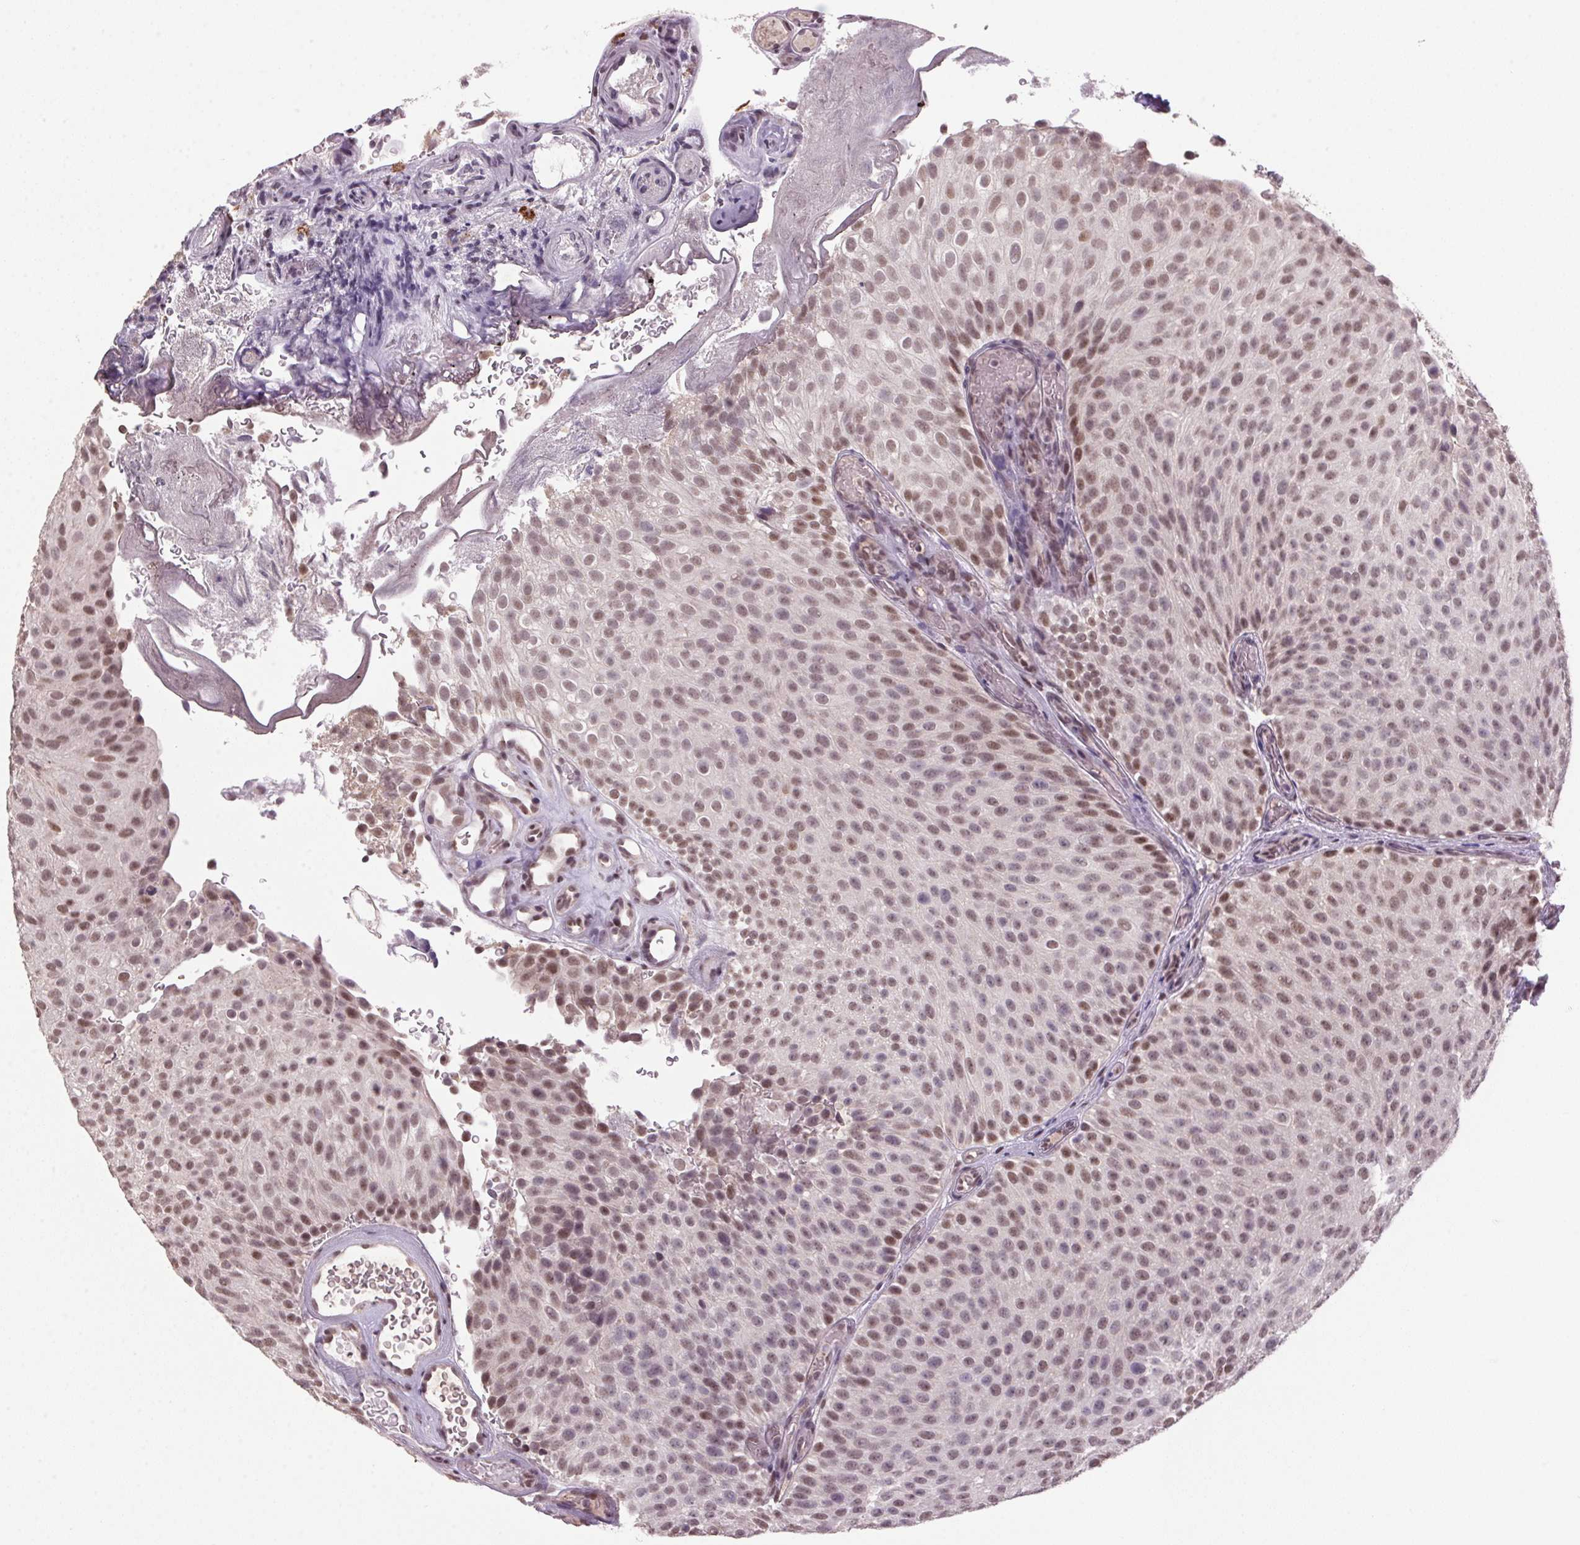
{"staining": {"intensity": "moderate", "quantity": ">75%", "location": "nuclear"}, "tissue": "urothelial cancer", "cell_type": "Tumor cells", "image_type": "cancer", "snomed": [{"axis": "morphology", "description": "Urothelial carcinoma, Low grade"}, {"axis": "topography", "description": "Urinary bladder"}], "caption": "The immunohistochemical stain labels moderate nuclear staining in tumor cells of urothelial cancer tissue. Immunohistochemistry stains the protein of interest in brown and the nuclei are stained blue.", "gene": "ZBTB4", "patient": {"sex": "male", "age": 78}}